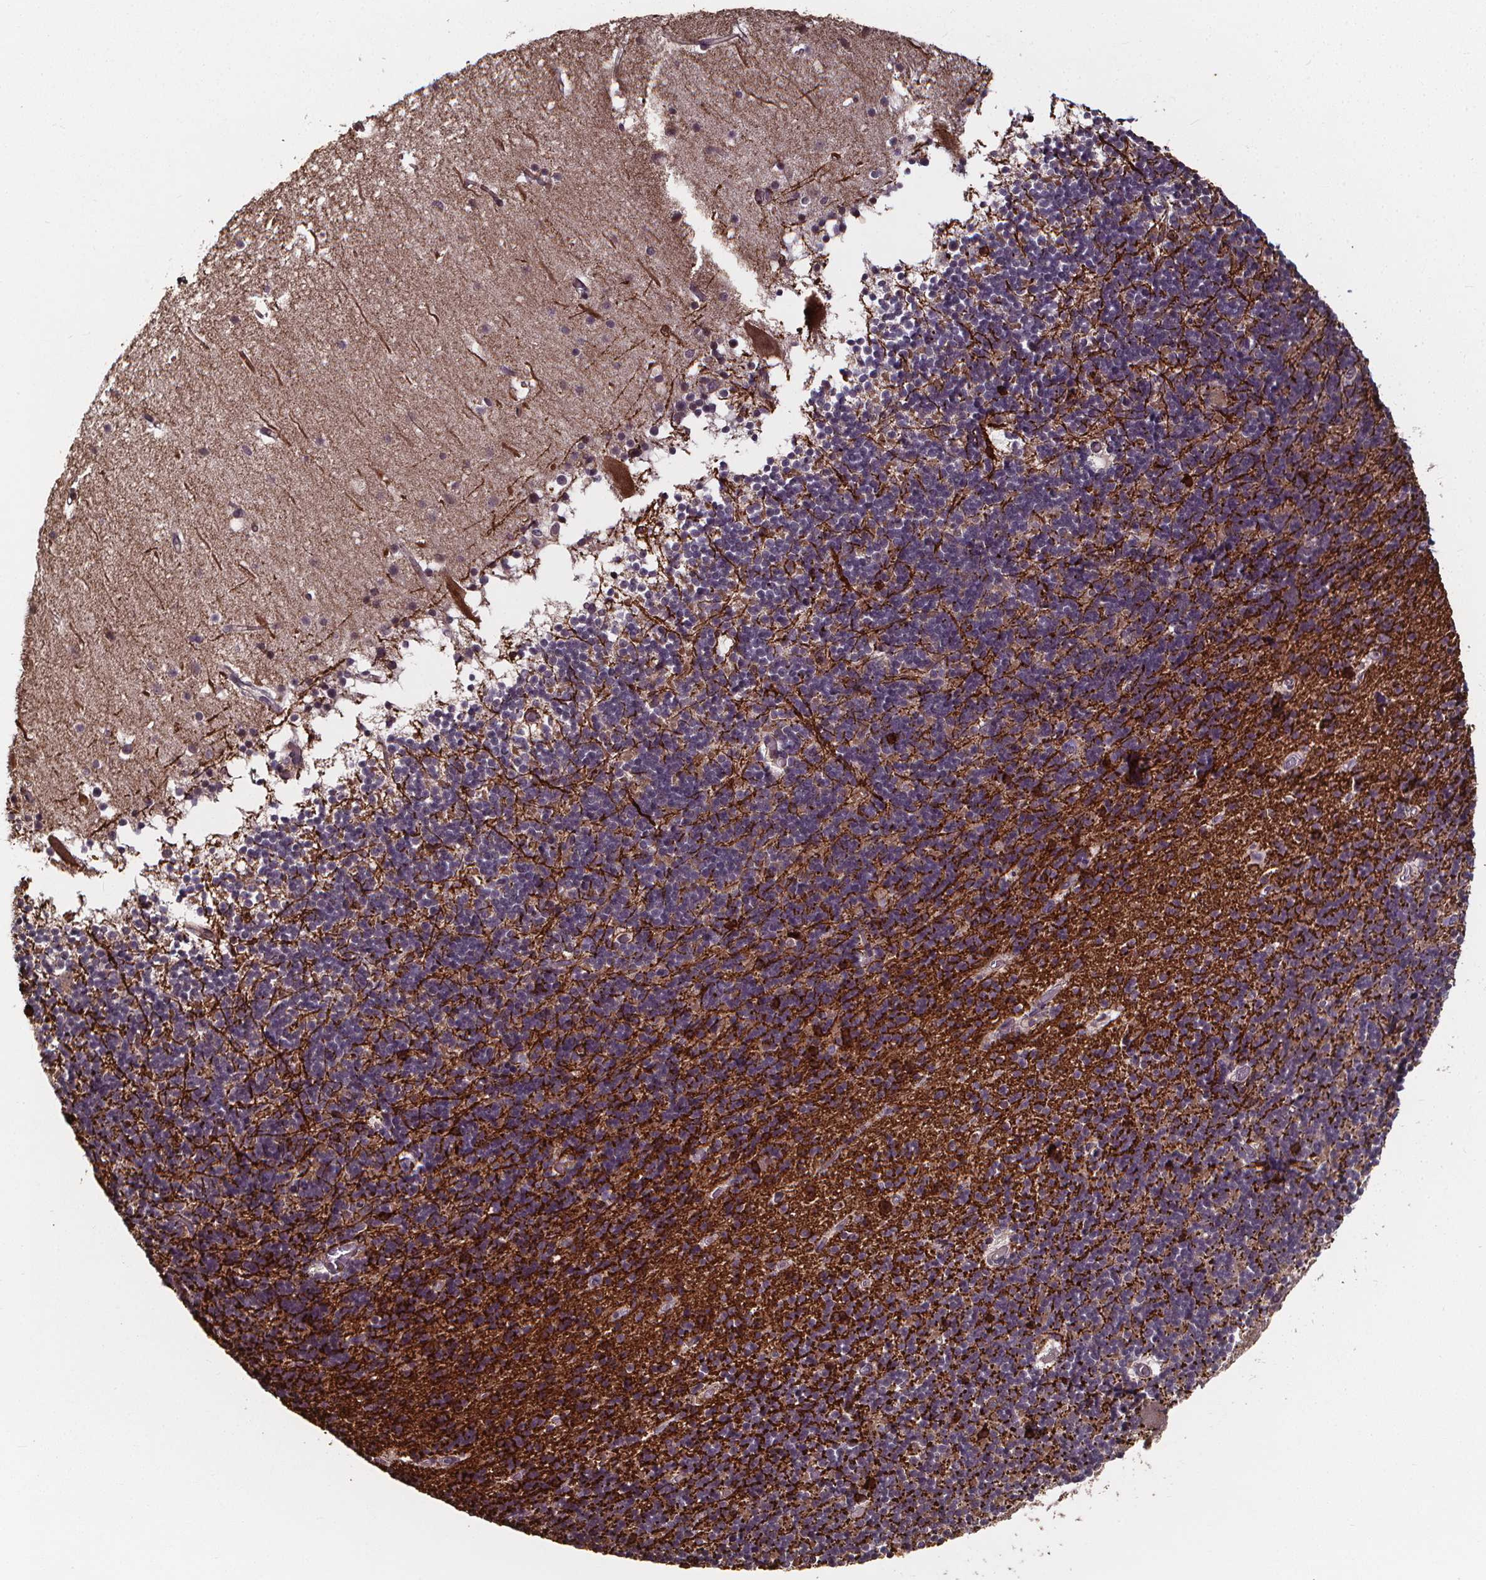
{"staining": {"intensity": "negative", "quantity": "none", "location": "none"}, "tissue": "cerebellum", "cell_type": "Cells in granular layer", "image_type": "normal", "snomed": [{"axis": "morphology", "description": "Normal tissue, NOS"}, {"axis": "topography", "description": "Cerebellum"}], "caption": "IHC photomicrograph of normal human cerebellum stained for a protein (brown), which shows no positivity in cells in granular layer.", "gene": "DDIT3", "patient": {"sex": "male", "age": 70}}